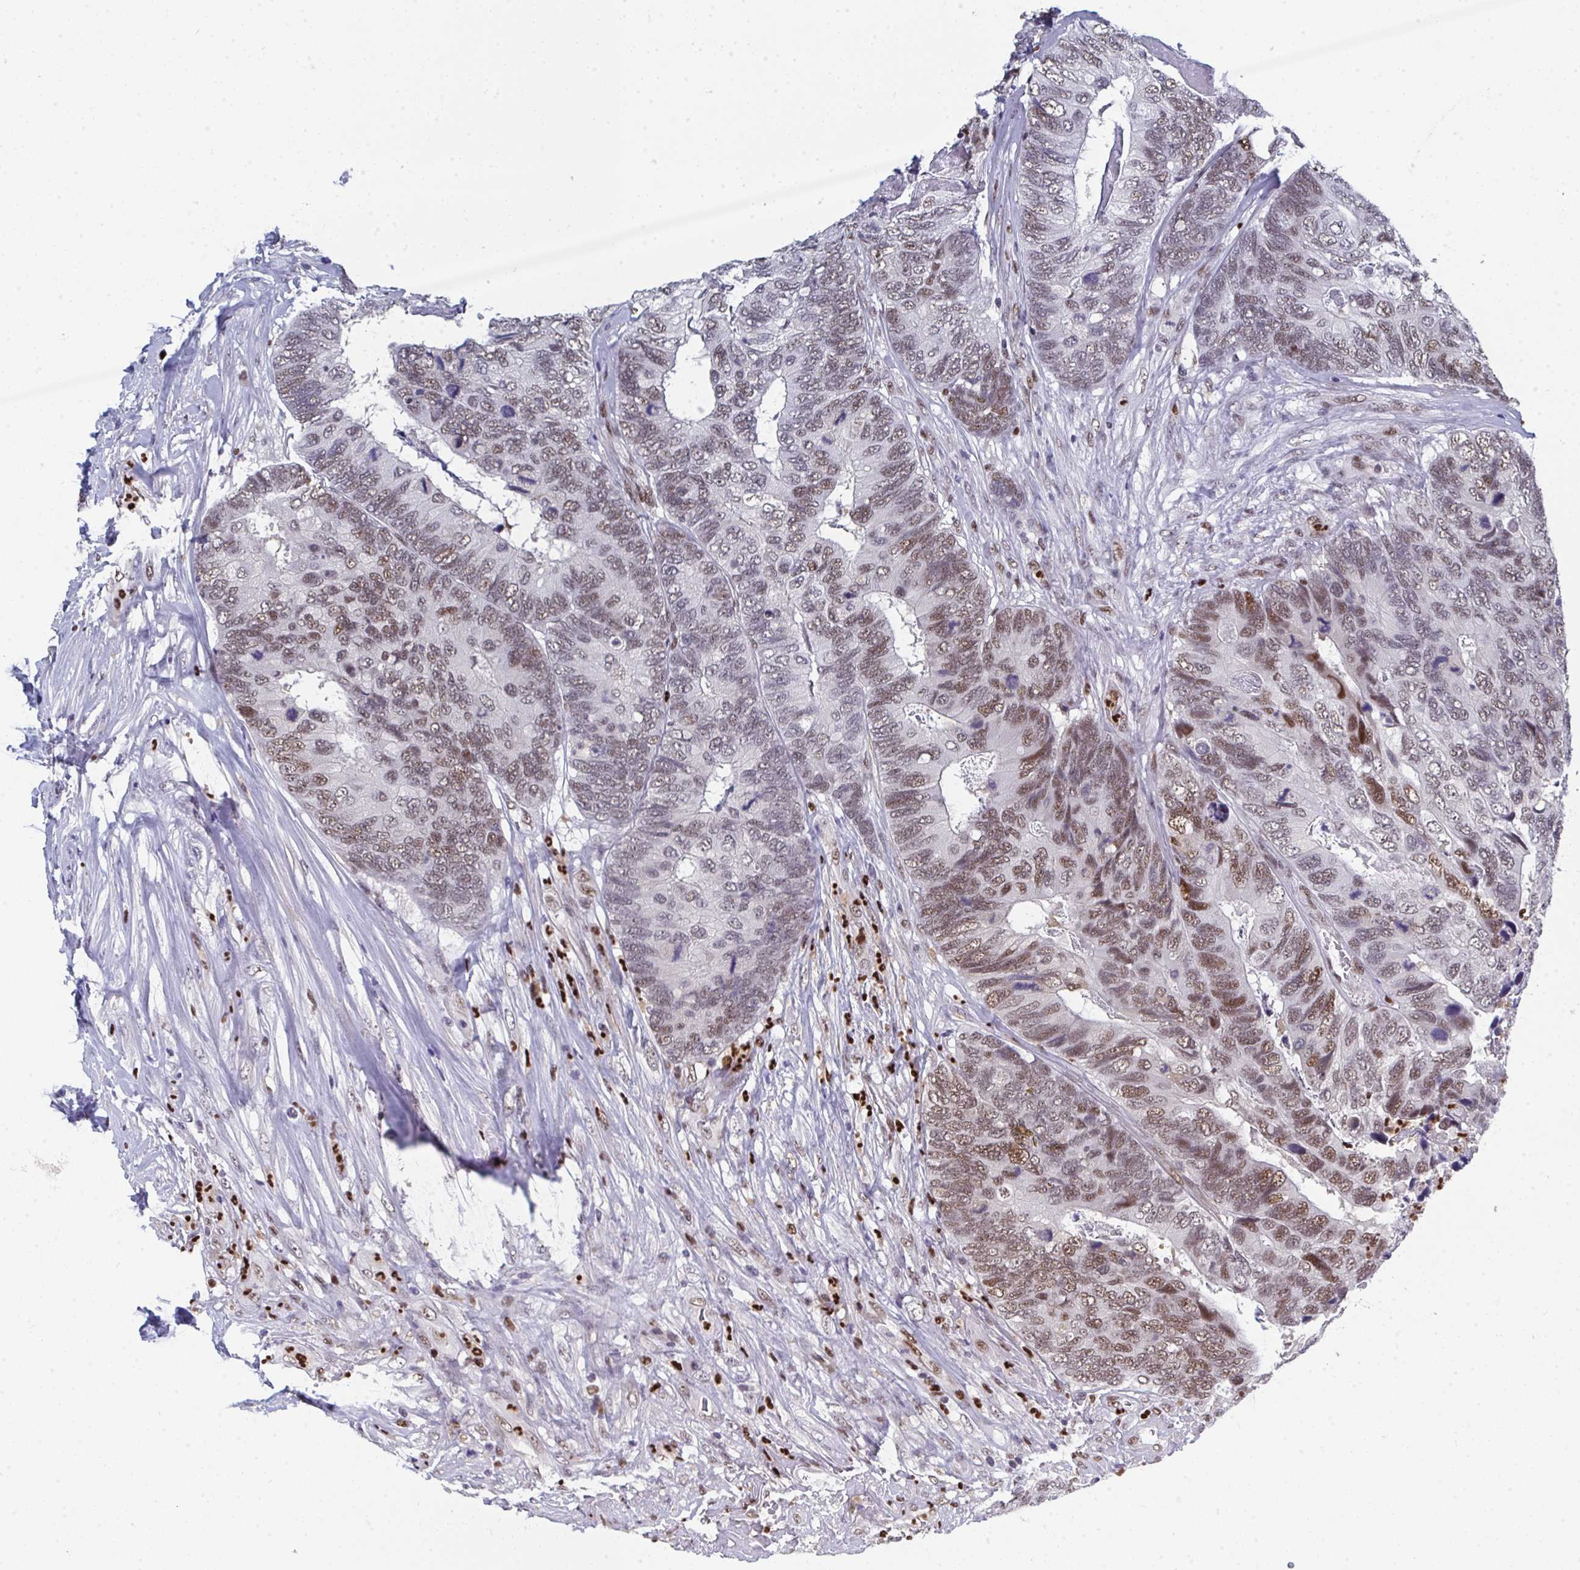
{"staining": {"intensity": "strong", "quantity": "25%-75%", "location": "nuclear"}, "tissue": "breast cancer", "cell_type": "Tumor cells", "image_type": "cancer", "snomed": [{"axis": "morphology", "description": "Lobular carcinoma"}, {"axis": "topography", "description": "Breast"}], "caption": "Breast cancer stained with IHC displays strong nuclear staining in approximately 25%-75% of tumor cells. The staining was performed using DAB (3,3'-diaminobenzidine) to visualize the protein expression in brown, while the nuclei were stained in blue with hematoxylin (Magnification: 20x).", "gene": "JDP2", "patient": {"sex": "female", "age": 59}}